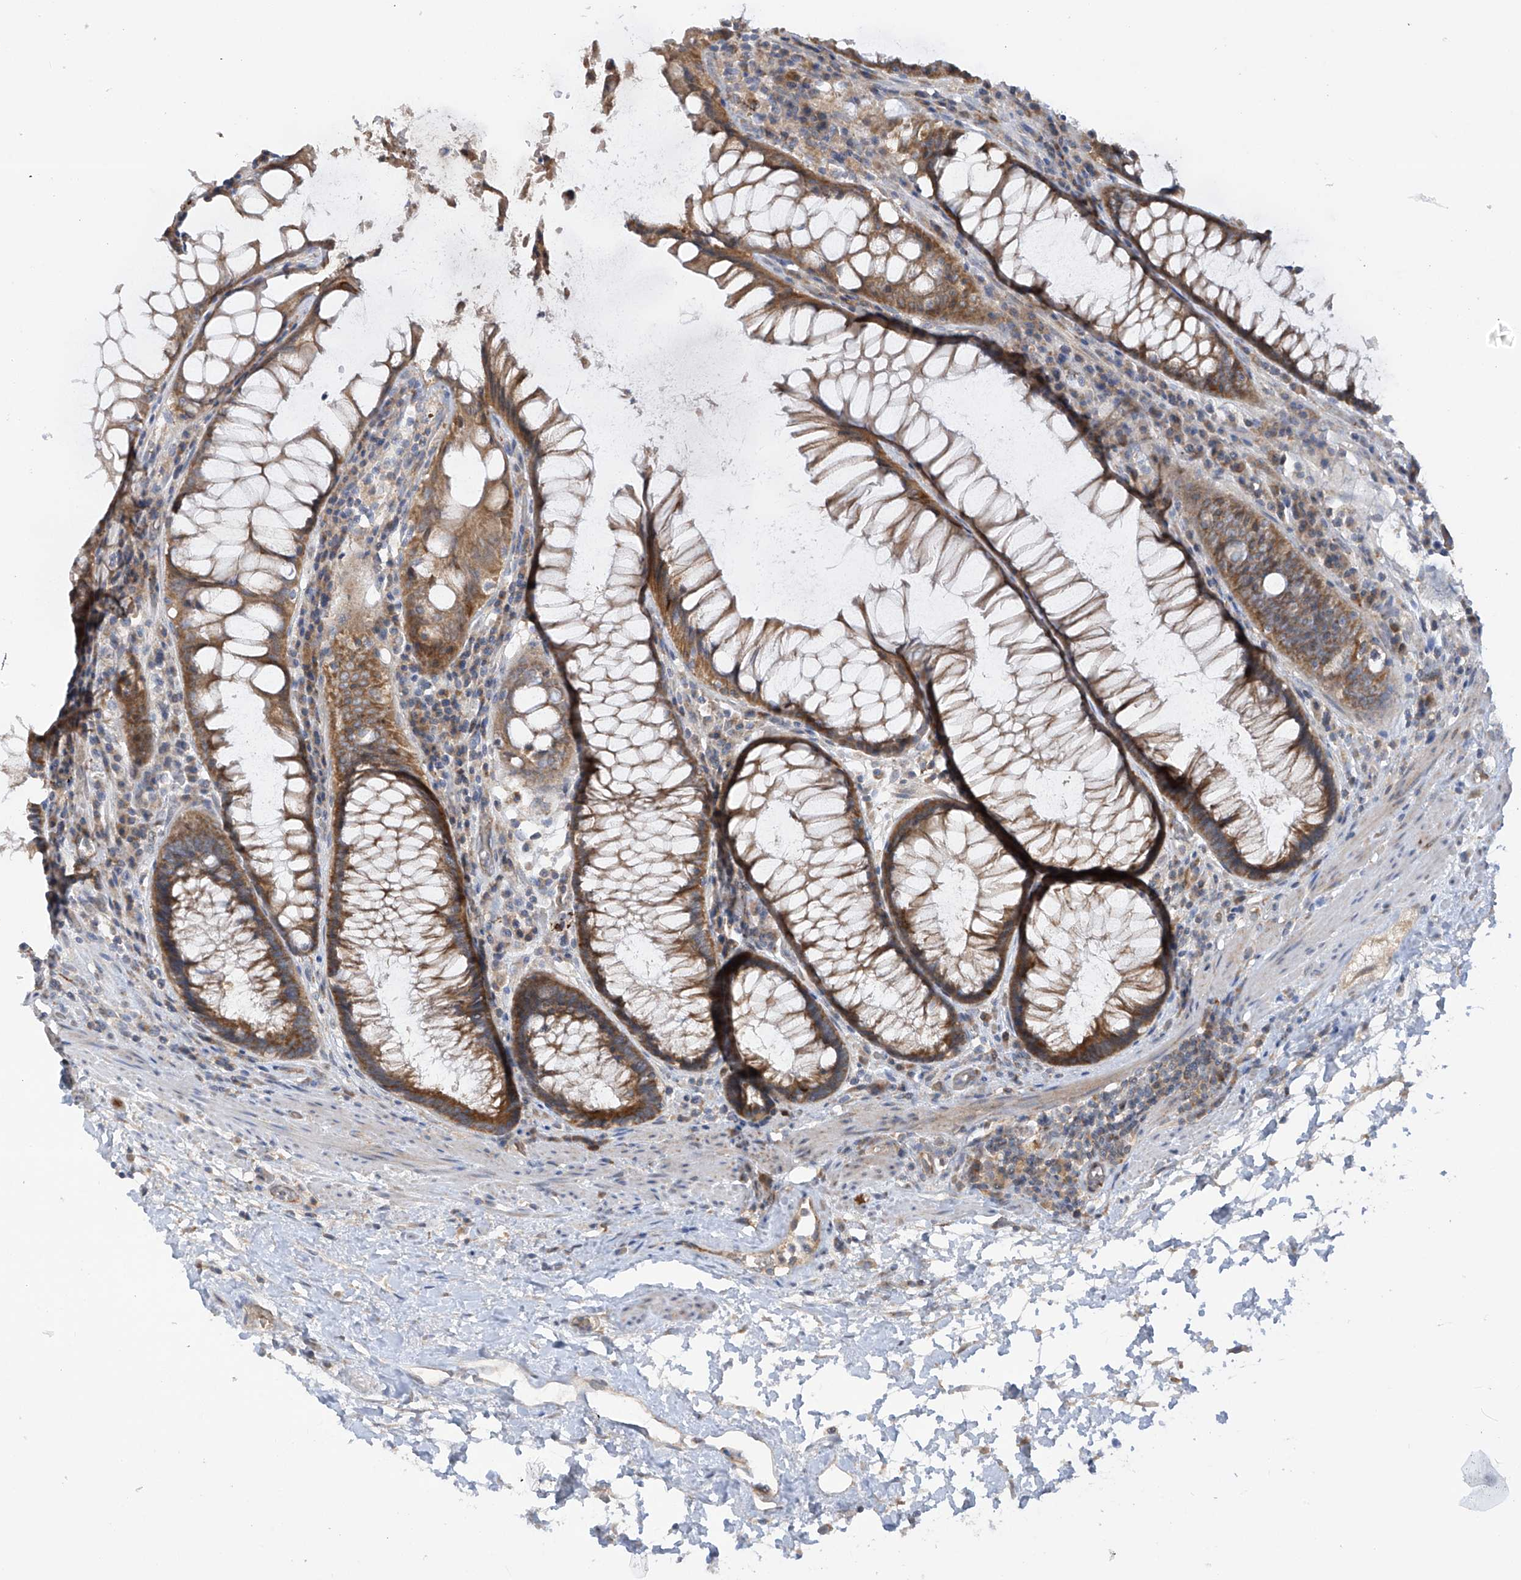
{"staining": {"intensity": "strong", "quantity": ">75%", "location": "cytoplasmic/membranous"}, "tissue": "rectum", "cell_type": "Glandular cells", "image_type": "normal", "snomed": [{"axis": "morphology", "description": "Normal tissue, NOS"}, {"axis": "topography", "description": "Rectum"}], "caption": "Strong cytoplasmic/membranous positivity for a protein is appreciated in about >75% of glandular cells of benign rectum using IHC.", "gene": "METTL18", "patient": {"sex": "male", "age": 64}}